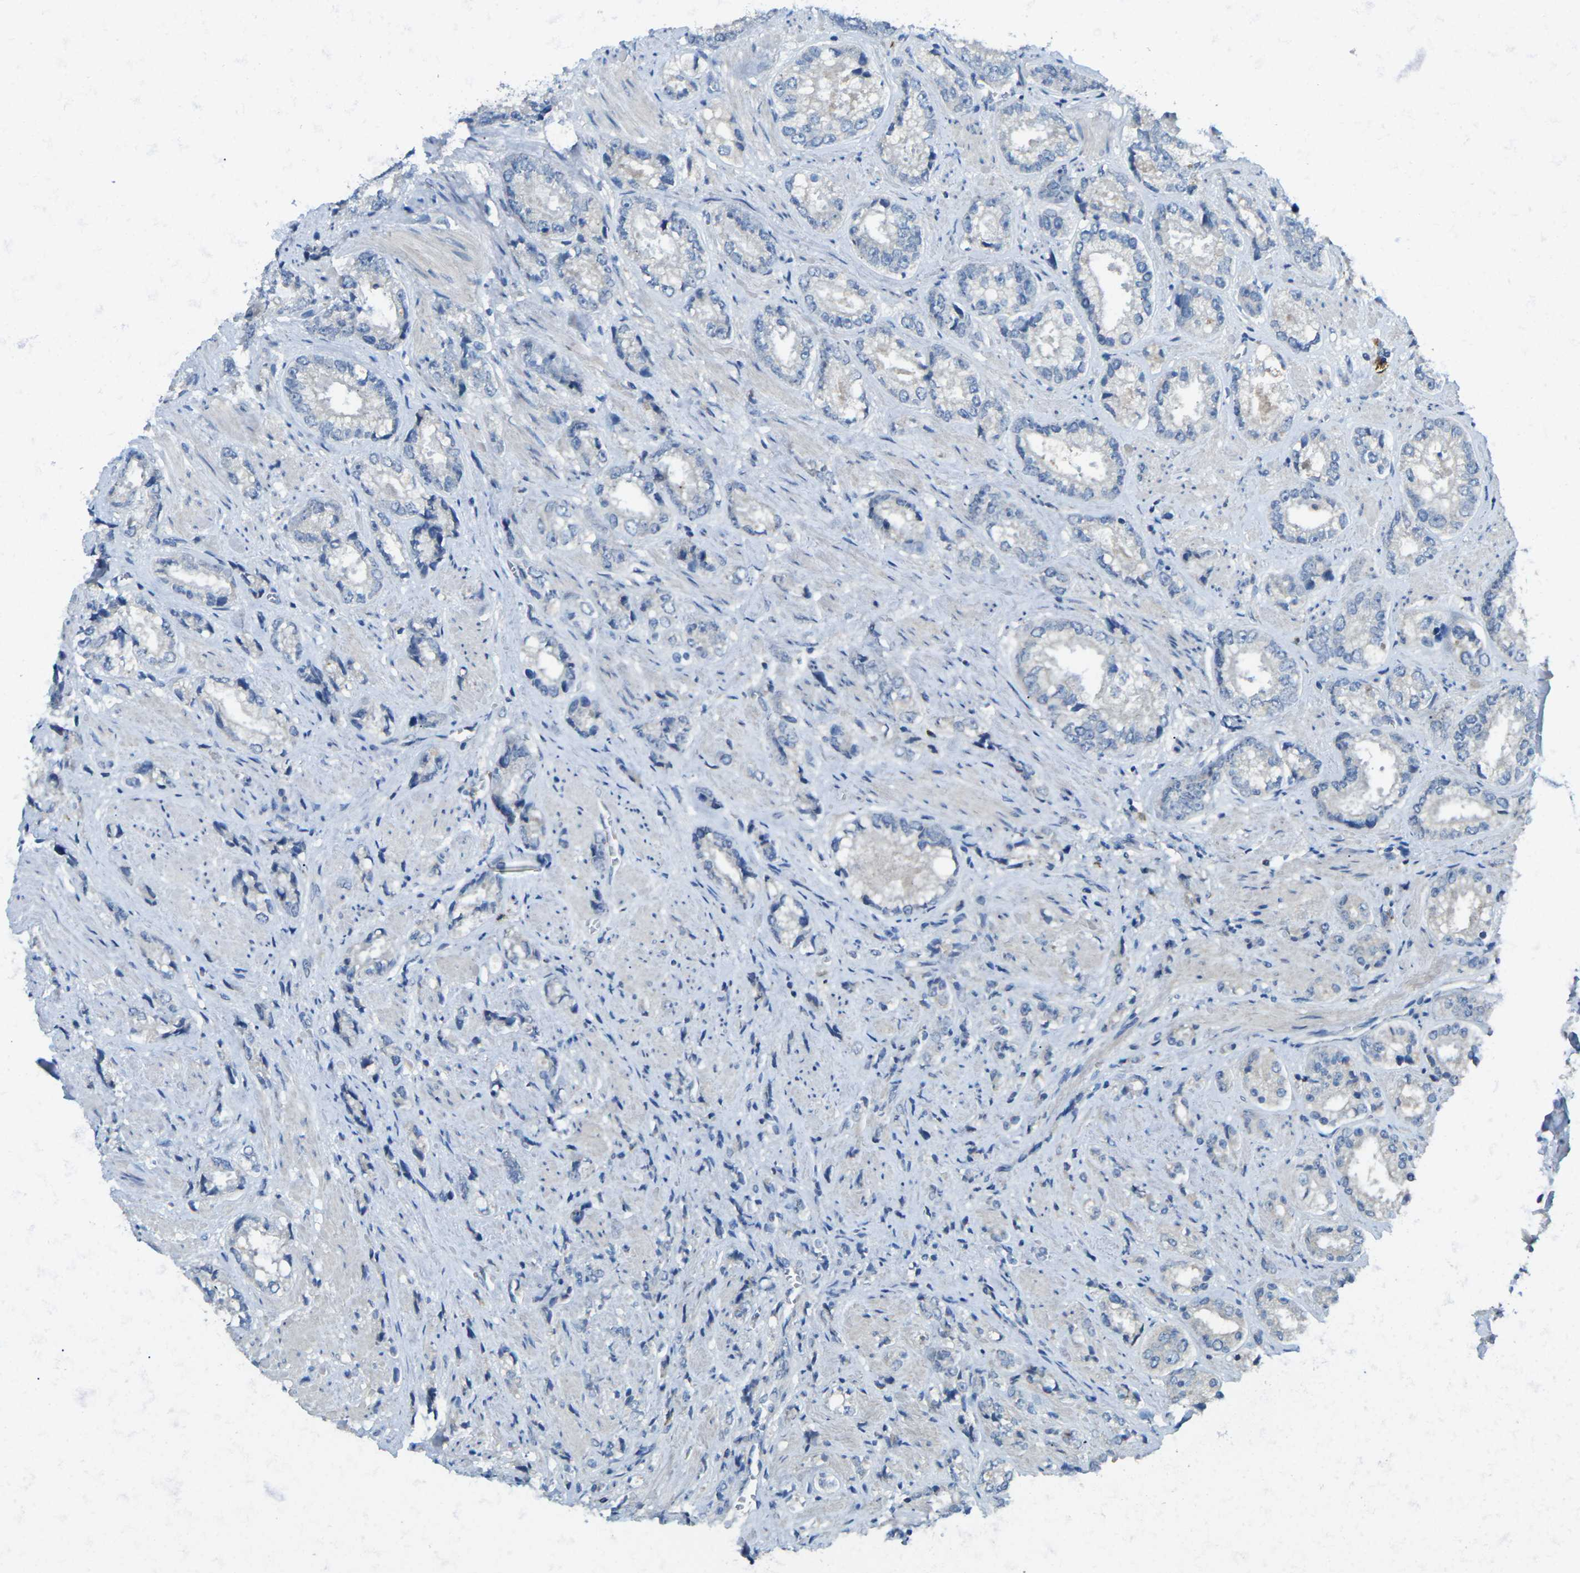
{"staining": {"intensity": "negative", "quantity": "none", "location": "none"}, "tissue": "prostate cancer", "cell_type": "Tumor cells", "image_type": "cancer", "snomed": [{"axis": "morphology", "description": "Adenocarcinoma, High grade"}, {"axis": "topography", "description": "Prostate"}], "caption": "Tumor cells show no significant protein positivity in prostate adenocarcinoma (high-grade).", "gene": "CD19", "patient": {"sex": "male", "age": 61}}